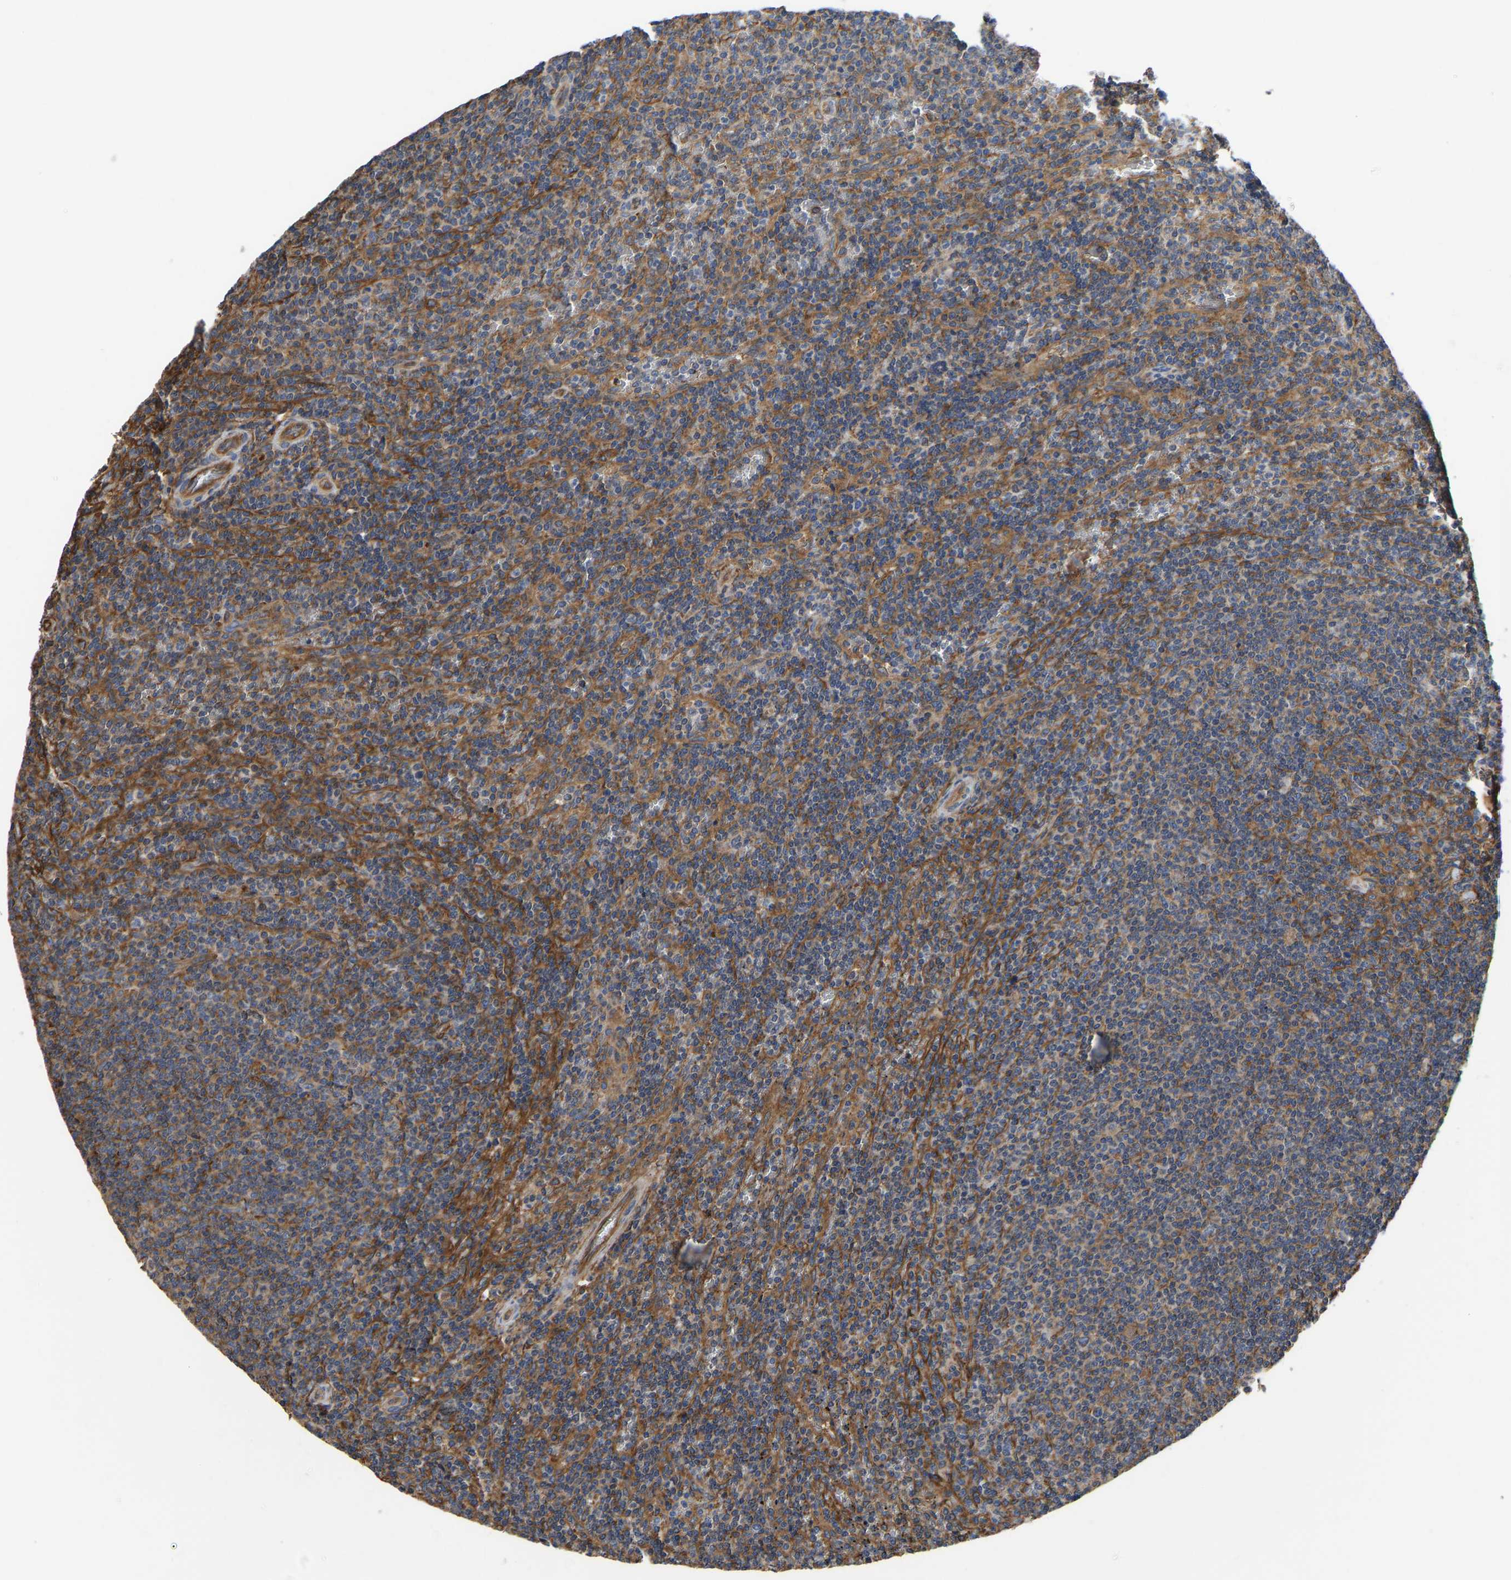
{"staining": {"intensity": "moderate", "quantity": "25%-75%", "location": "cytoplasmic/membranous"}, "tissue": "lymphoma", "cell_type": "Tumor cells", "image_type": "cancer", "snomed": [{"axis": "morphology", "description": "Malignant lymphoma, non-Hodgkin's type, Low grade"}, {"axis": "topography", "description": "Spleen"}], "caption": "Brown immunohistochemical staining in lymphoma demonstrates moderate cytoplasmic/membranous staining in approximately 25%-75% of tumor cells.", "gene": "FLNB", "patient": {"sex": "female", "age": 50}}